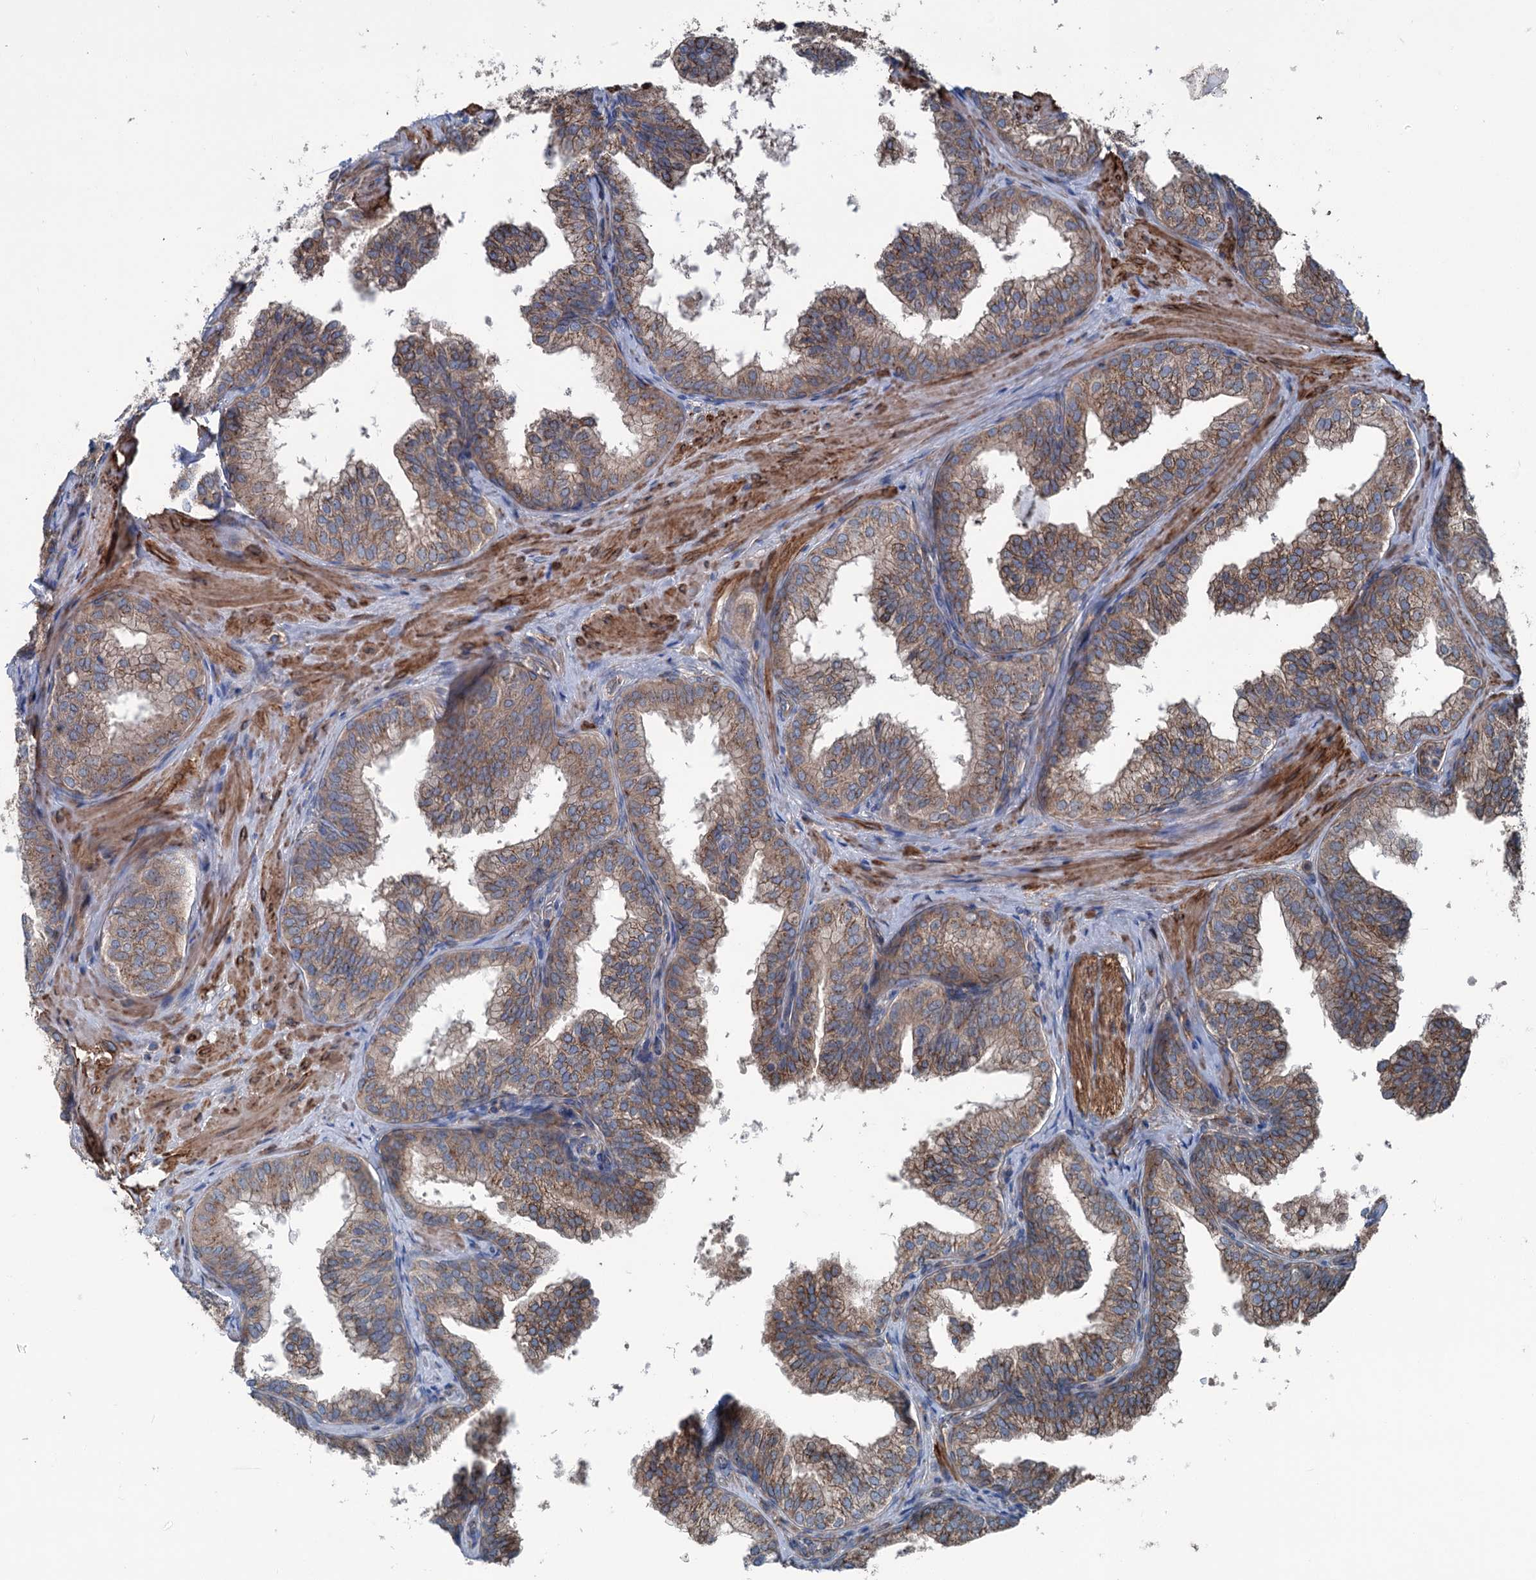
{"staining": {"intensity": "moderate", "quantity": ">75%", "location": "cytoplasmic/membranous"}, "tissue": "prostate", "cell_type": "Glandular cells", "image_type": "normal", "snomed": [{"axis": "morphology", "description": "Normal tissue, NOS"}, {"axis": "topography", "description": "Prostate"}], "caption": "A medium amount of moderate cytoplasmic/membranous expression is identified in approximately >75% of glandular cells in unremarkable prostate. (Stains: DAB (3,3'-diaminobenzidine) in brown, nuclei in blue, Microscopy: brightfield microscopy at high magnification).", "gene": "CALCOCO1", "patient": {"sex": "male", "age": 60}}